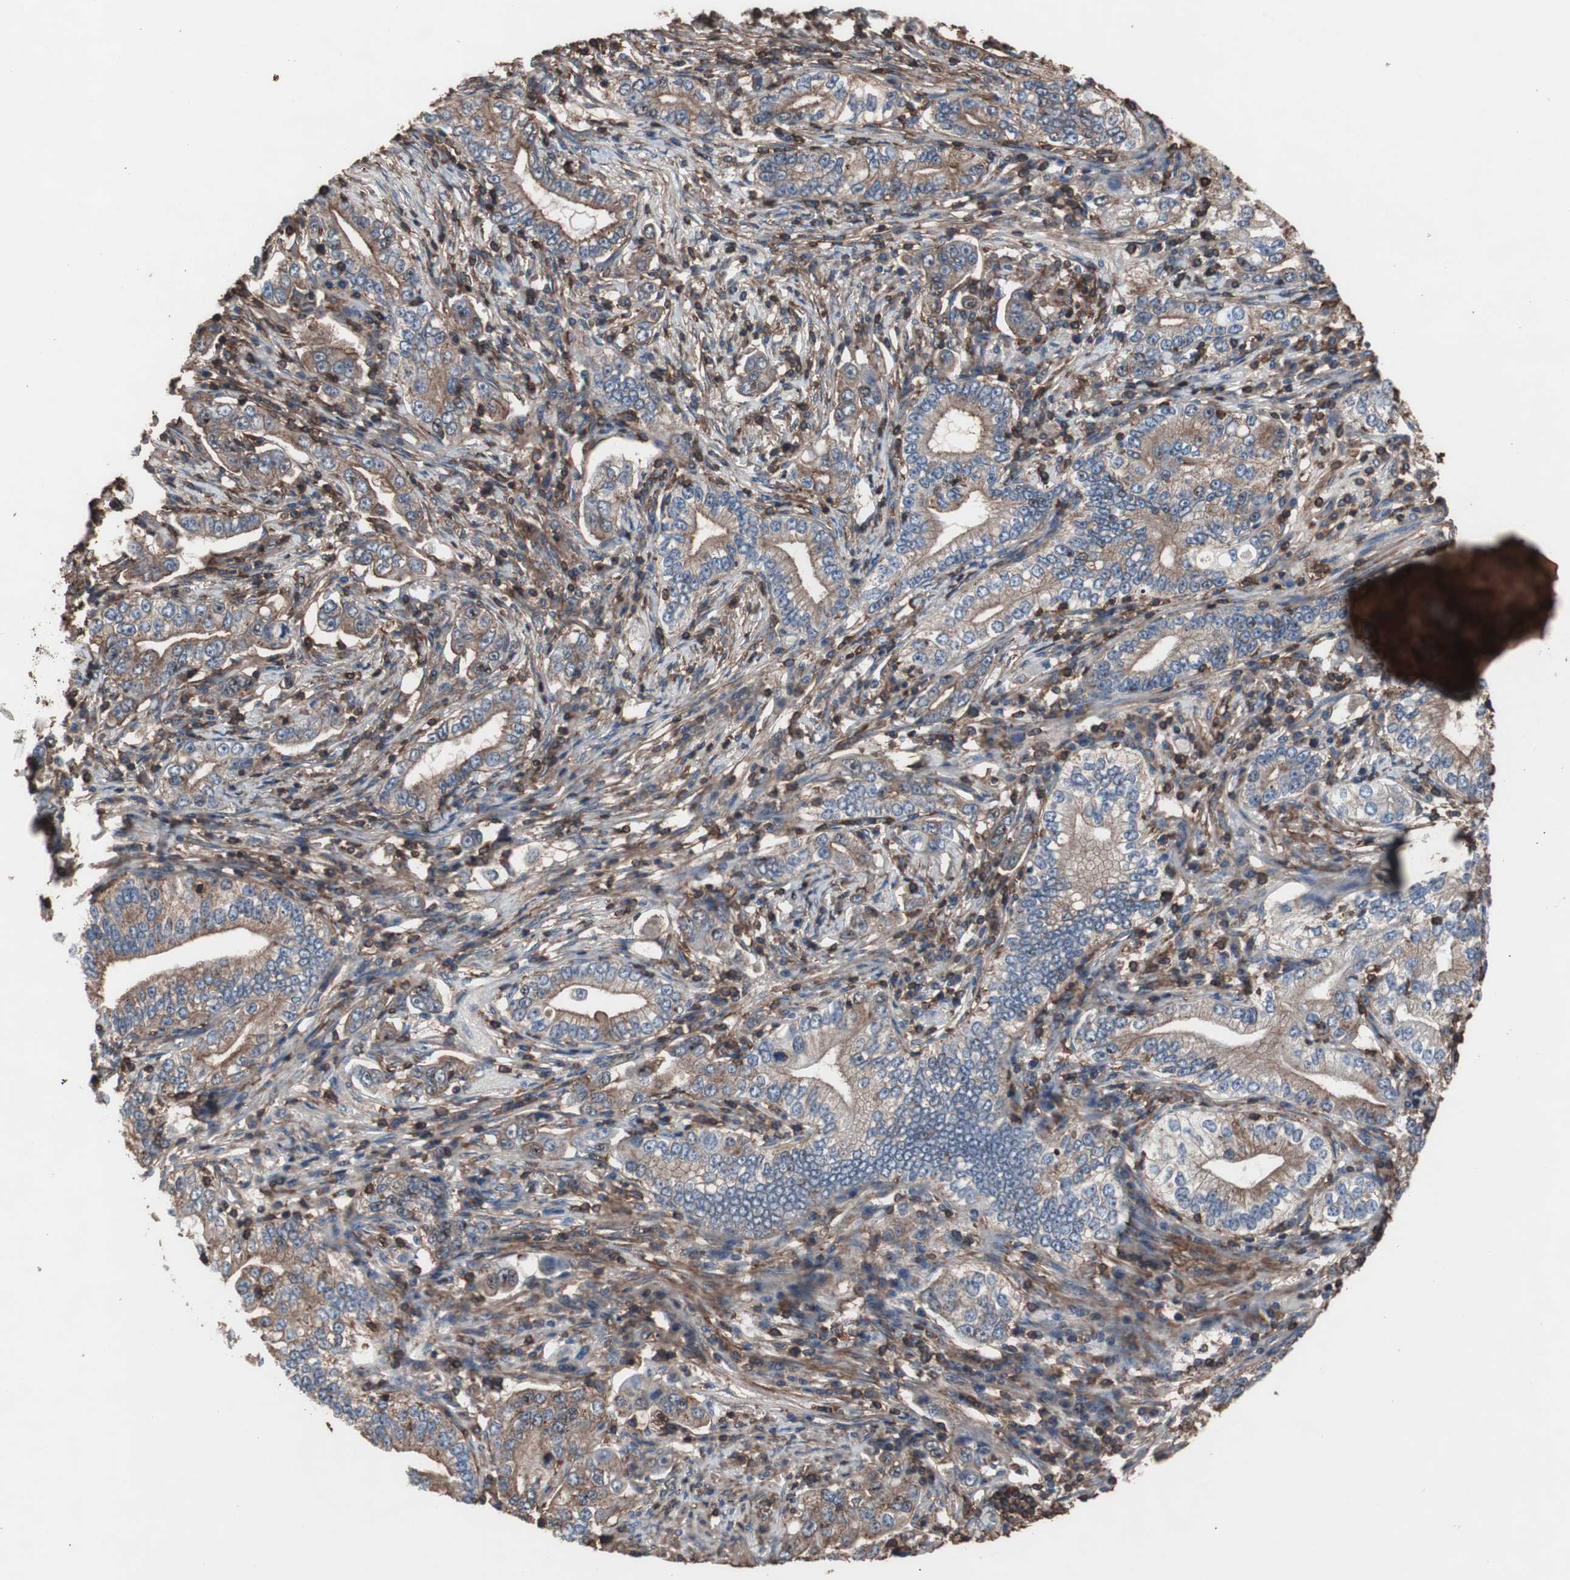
{"staining": {"intensity": "weak", "quantity": ">75%", "location": "cytoplasmic/membranous"}, "tissue": "stomach cancer", "cell_type": "Tumor cells", "image_type": "cancer", "snomed": [{"axis": "morphology", "description": "Adenocarcinoma, NOS"}, {"axis": "topography", "description": "Stomach, lower"}], "caption": "The image exhibits staining of adenocarcinoma (stomach), revealing weak cytoplasmic/membranous protein positivity (brown color) within tumor cells. The protein of interest is stained brown, and the nuclei are stained in blue (DAB (3,3'-diaminobenzidine) IHC with brightfield microscopy, high magnification).", "gene": "COL6A2", "patient": {"sex": "female", "age": 72}}